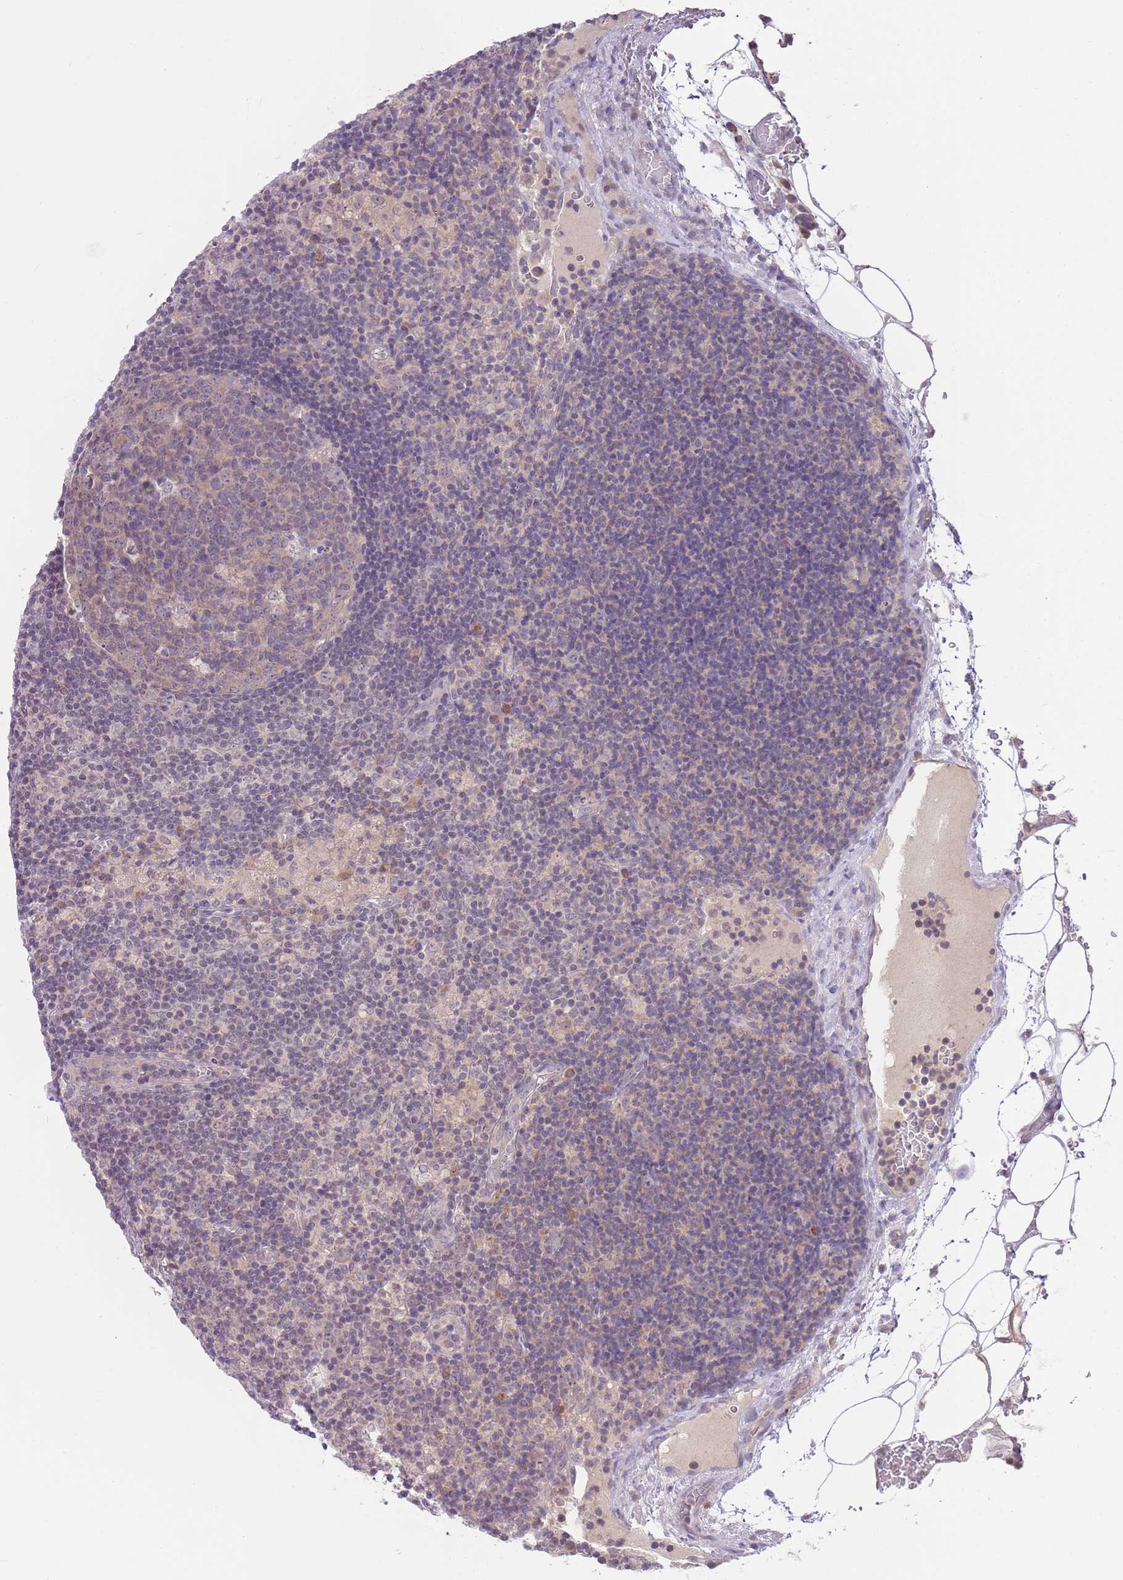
{"staining": {"intensity": "weak", "quantity": "<25%", "location": "nuclear"}, "tissue": "lymph node", "cell_type": "Germinal center cells", "image_type": "normal", "snomed": [{"axis": "morphology", "description": "Normal tissue, NOS"}, {"axis": "topography", "description": "Lymph node"}], "caption": "Germinal center cells show no significant staining in unremarkable lymph node. (DAB IHC with hematoxylin counter stain).", "gene": "SKOR2", "patient": {"sex": "male", "age": 58}}